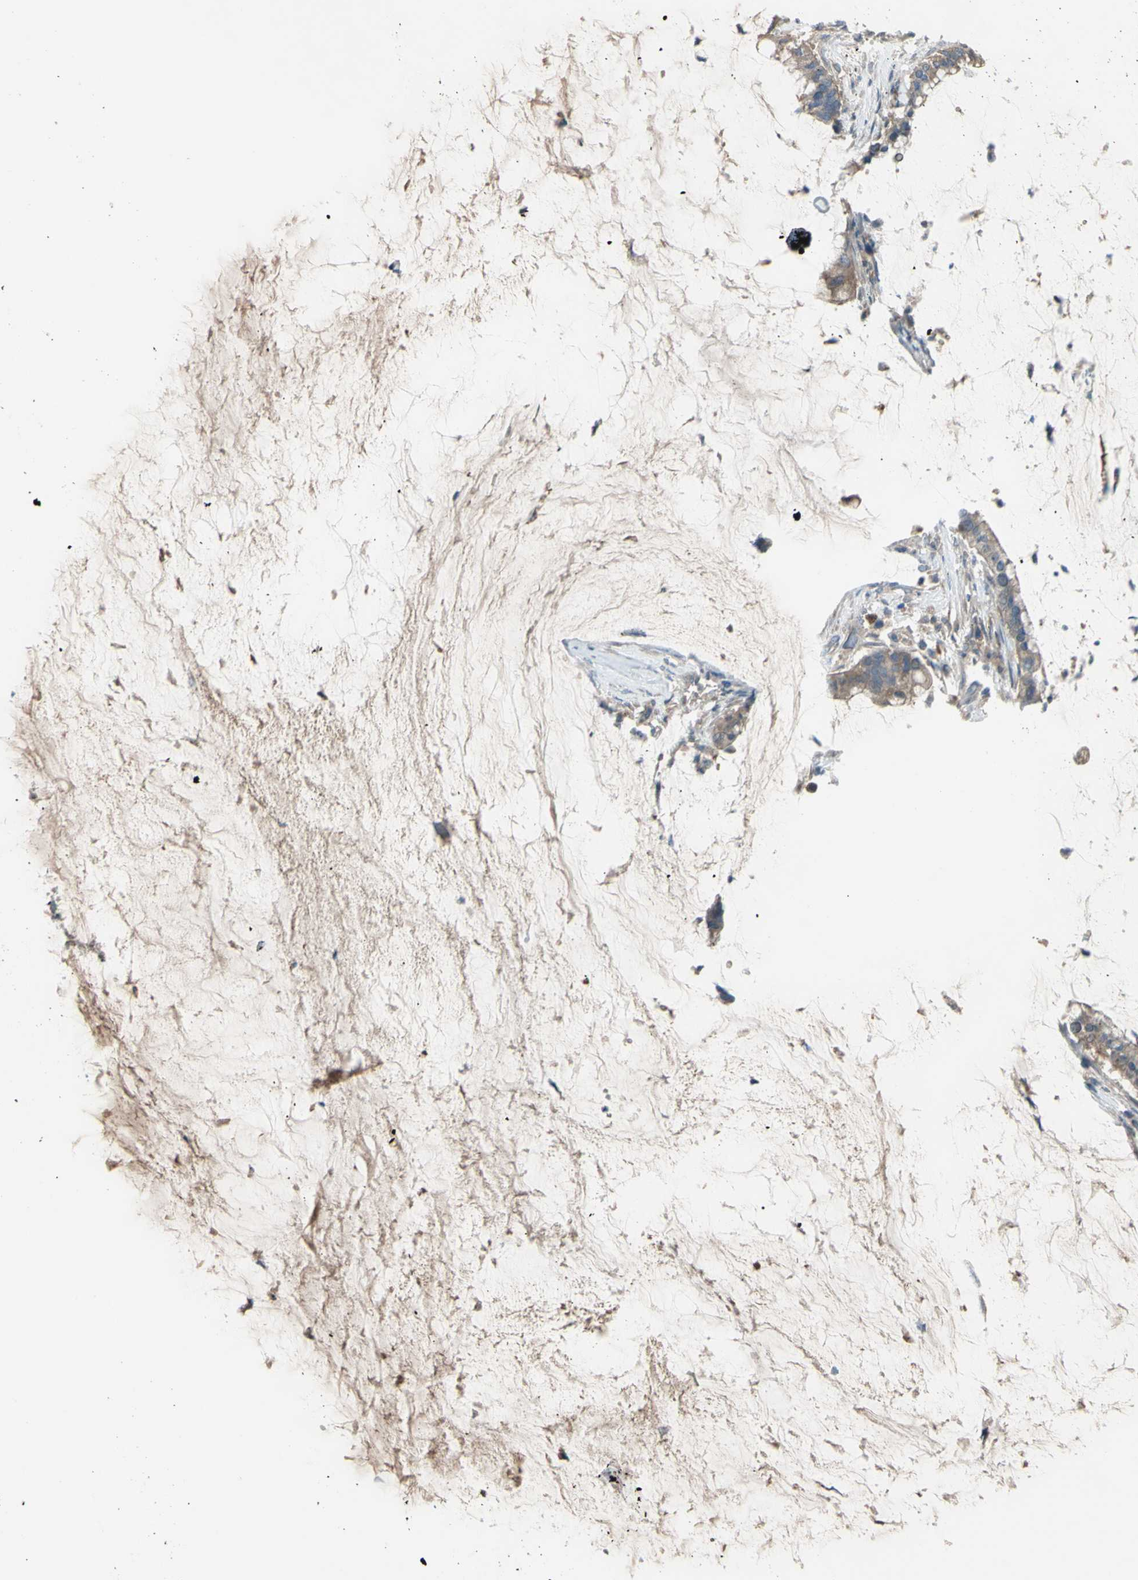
{"staining": {"intensity": "weak", "quantity": ">75%", "location": "cytoplasmic/membranous"}, "tissue": "pancreatic cancer", "cell_type": "Tumor cells", "image_type": "cancer", "snomed": [{"axis": "morphology", "description": "Adenocarcinoma, NOS"}, {"axis": "topography", "description": "Pancreas"}], "caption": "DAB (3,3'-diaminobenzidine) immunohistochemical staining of pancreatic cancer (adenocarcinoma) demonstrates weak cytoplasmic/membranous protein expression in approximately >75% of tumor cells.", "gene": "AFP", "patient": {"sex": "male", "age": 41}}